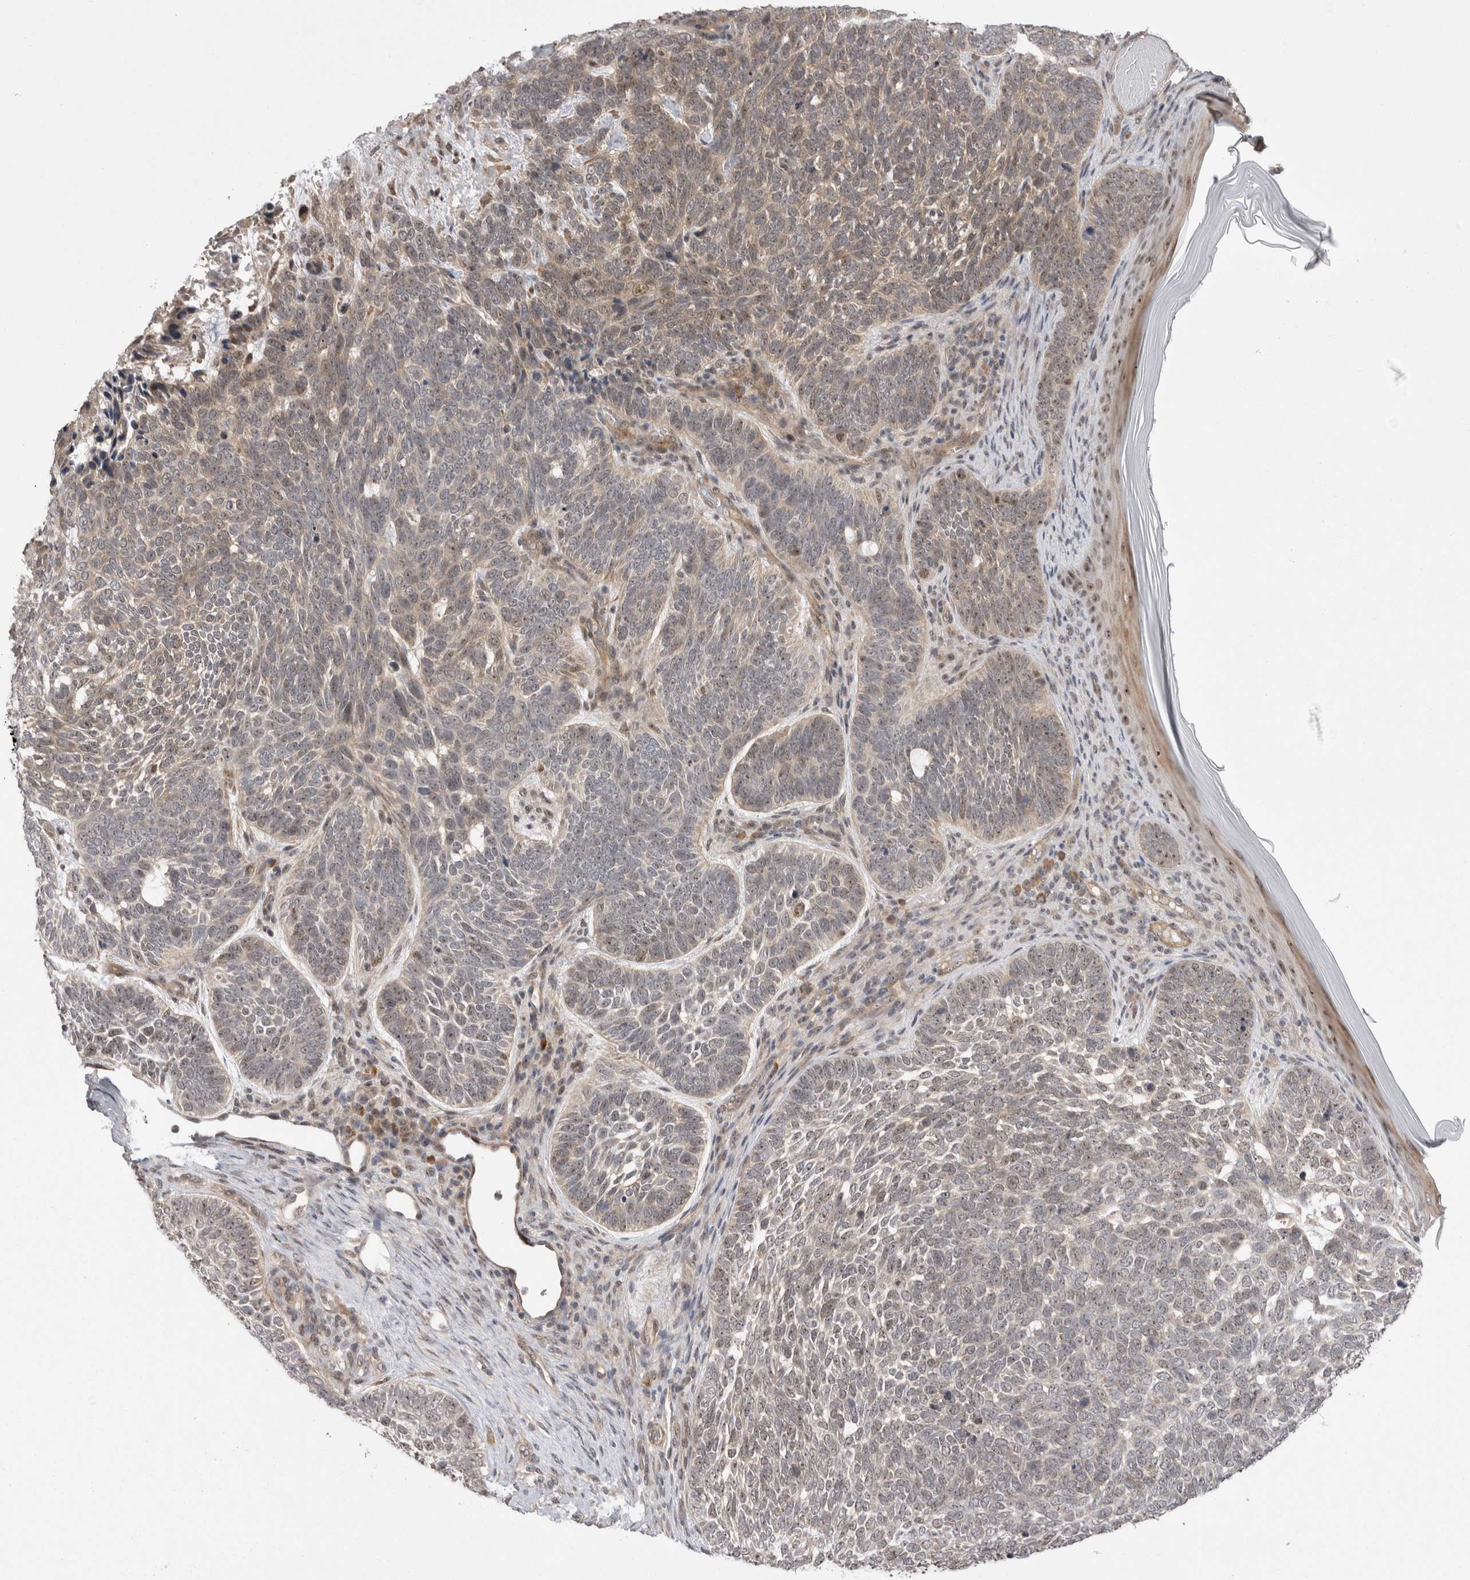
{"staining": {"intensity": "weak", "quantity": "25%-75%", "location": "cytoplasmic/membranous,nuclear"}, "tissue": "skin cancer", "cell_type": "Tumor cells", "image_type": "cancer", "snomed": [{"axis": "morphology", "description": "Basal cell carcinoma"}, {"axis": "topography", "description": "Skin"}], "caption": "Immunohistochemistry (DAB (3,3'-diaminobenzidine)) staining of basal cell carcinoma (skin) shows weak cytoplasmic/membranous and nuclear protein positivity in approximately 25%-75% of tumor cells.", "gene": "EXOSC4", "patient": {"sex": "female", "age": 85}}